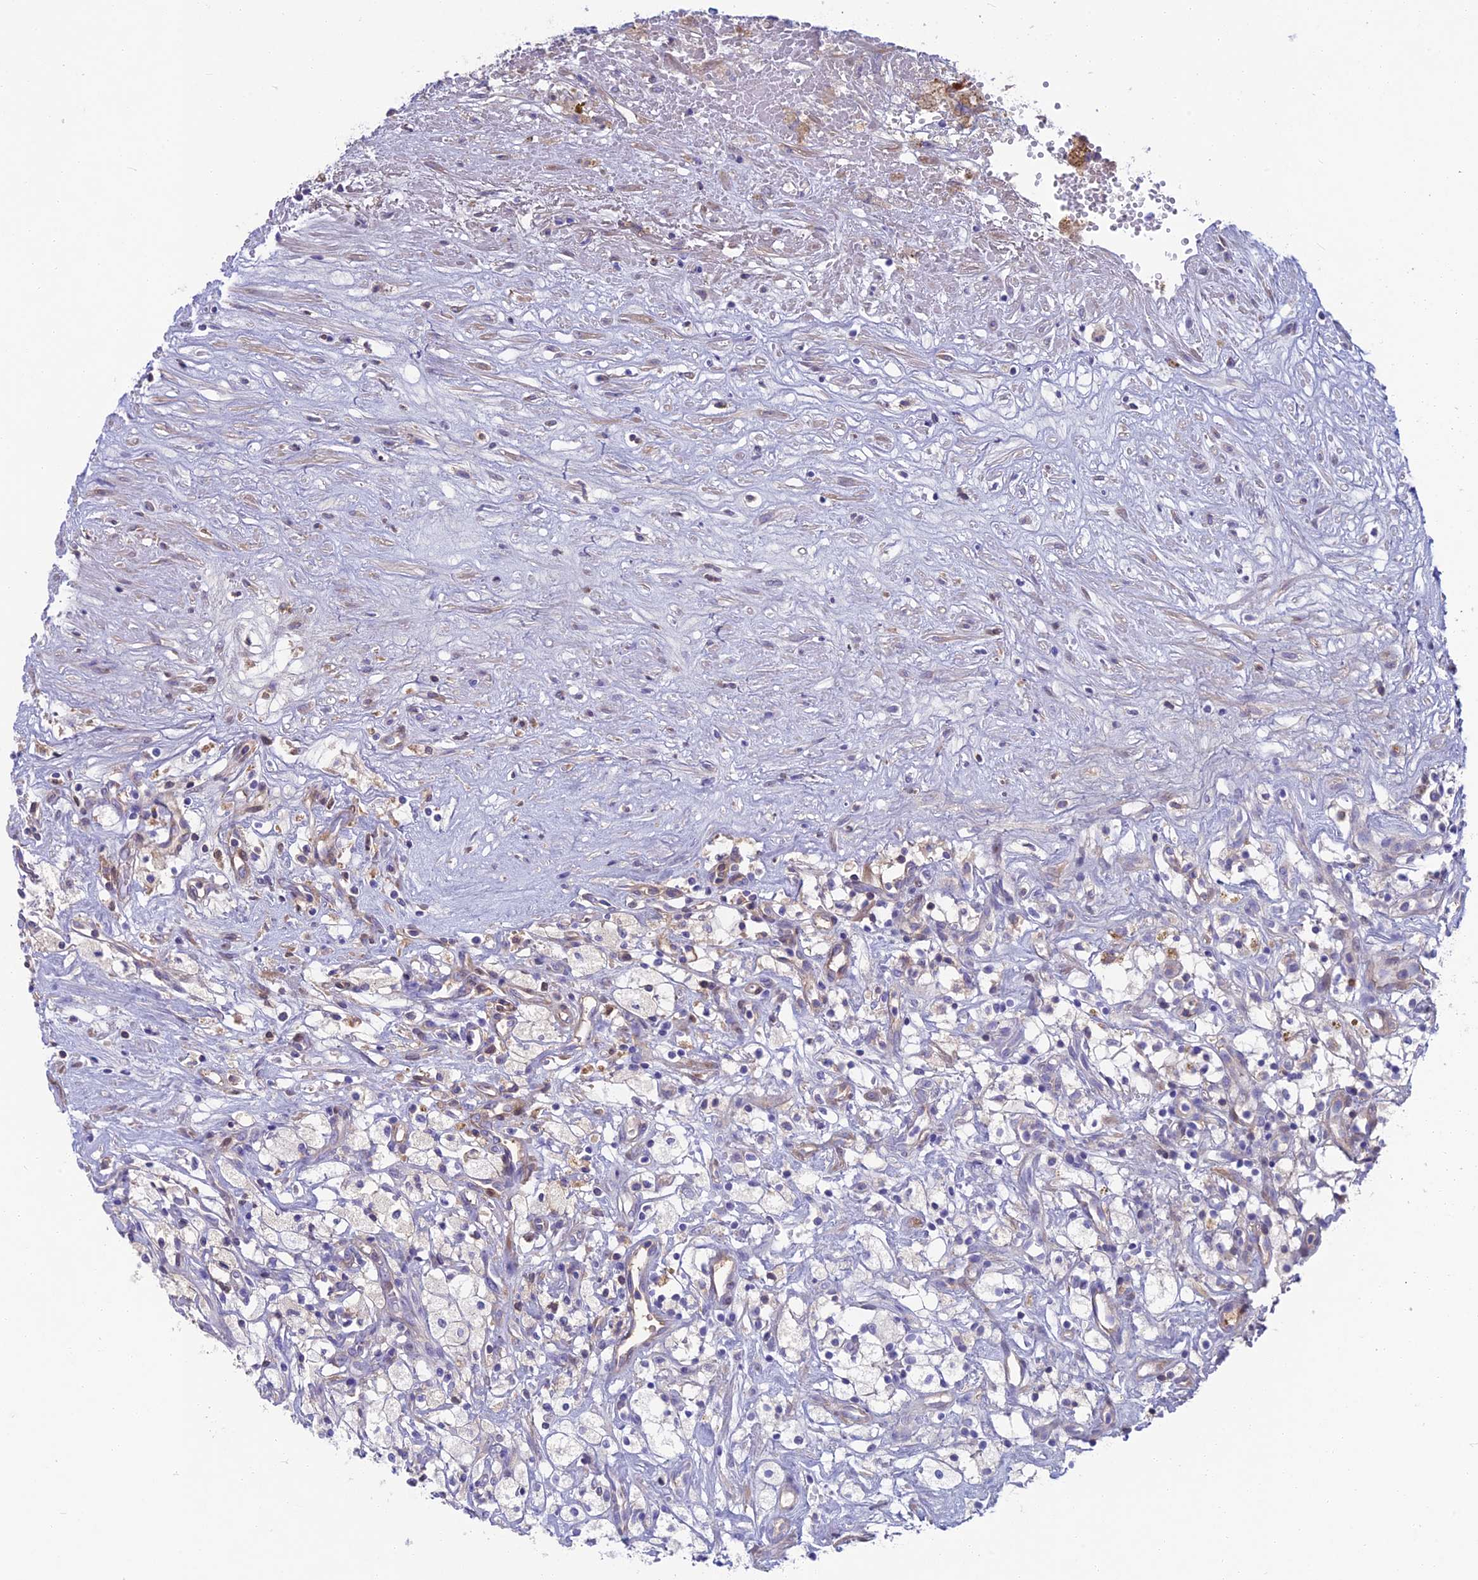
{"staining": {"intensity": "negative", "quantity": "none", "location": "none"}, "tissue": "renal cancer", "cell_type": "Tumor cells", "image_type": "cancer", "snomed": [{"axis": "morphology", "description": "Adenocarcinoma, NOS"}, {"axis": "topography", "description": "Kidney"}], "caption": "This is an immunohistochemistry (IHC) micrograph of human renal adenocarcinoma. There is no expression in tumor cells.", "gene": "SNAP91", "patient": {"sex": "male", "age": 59}}